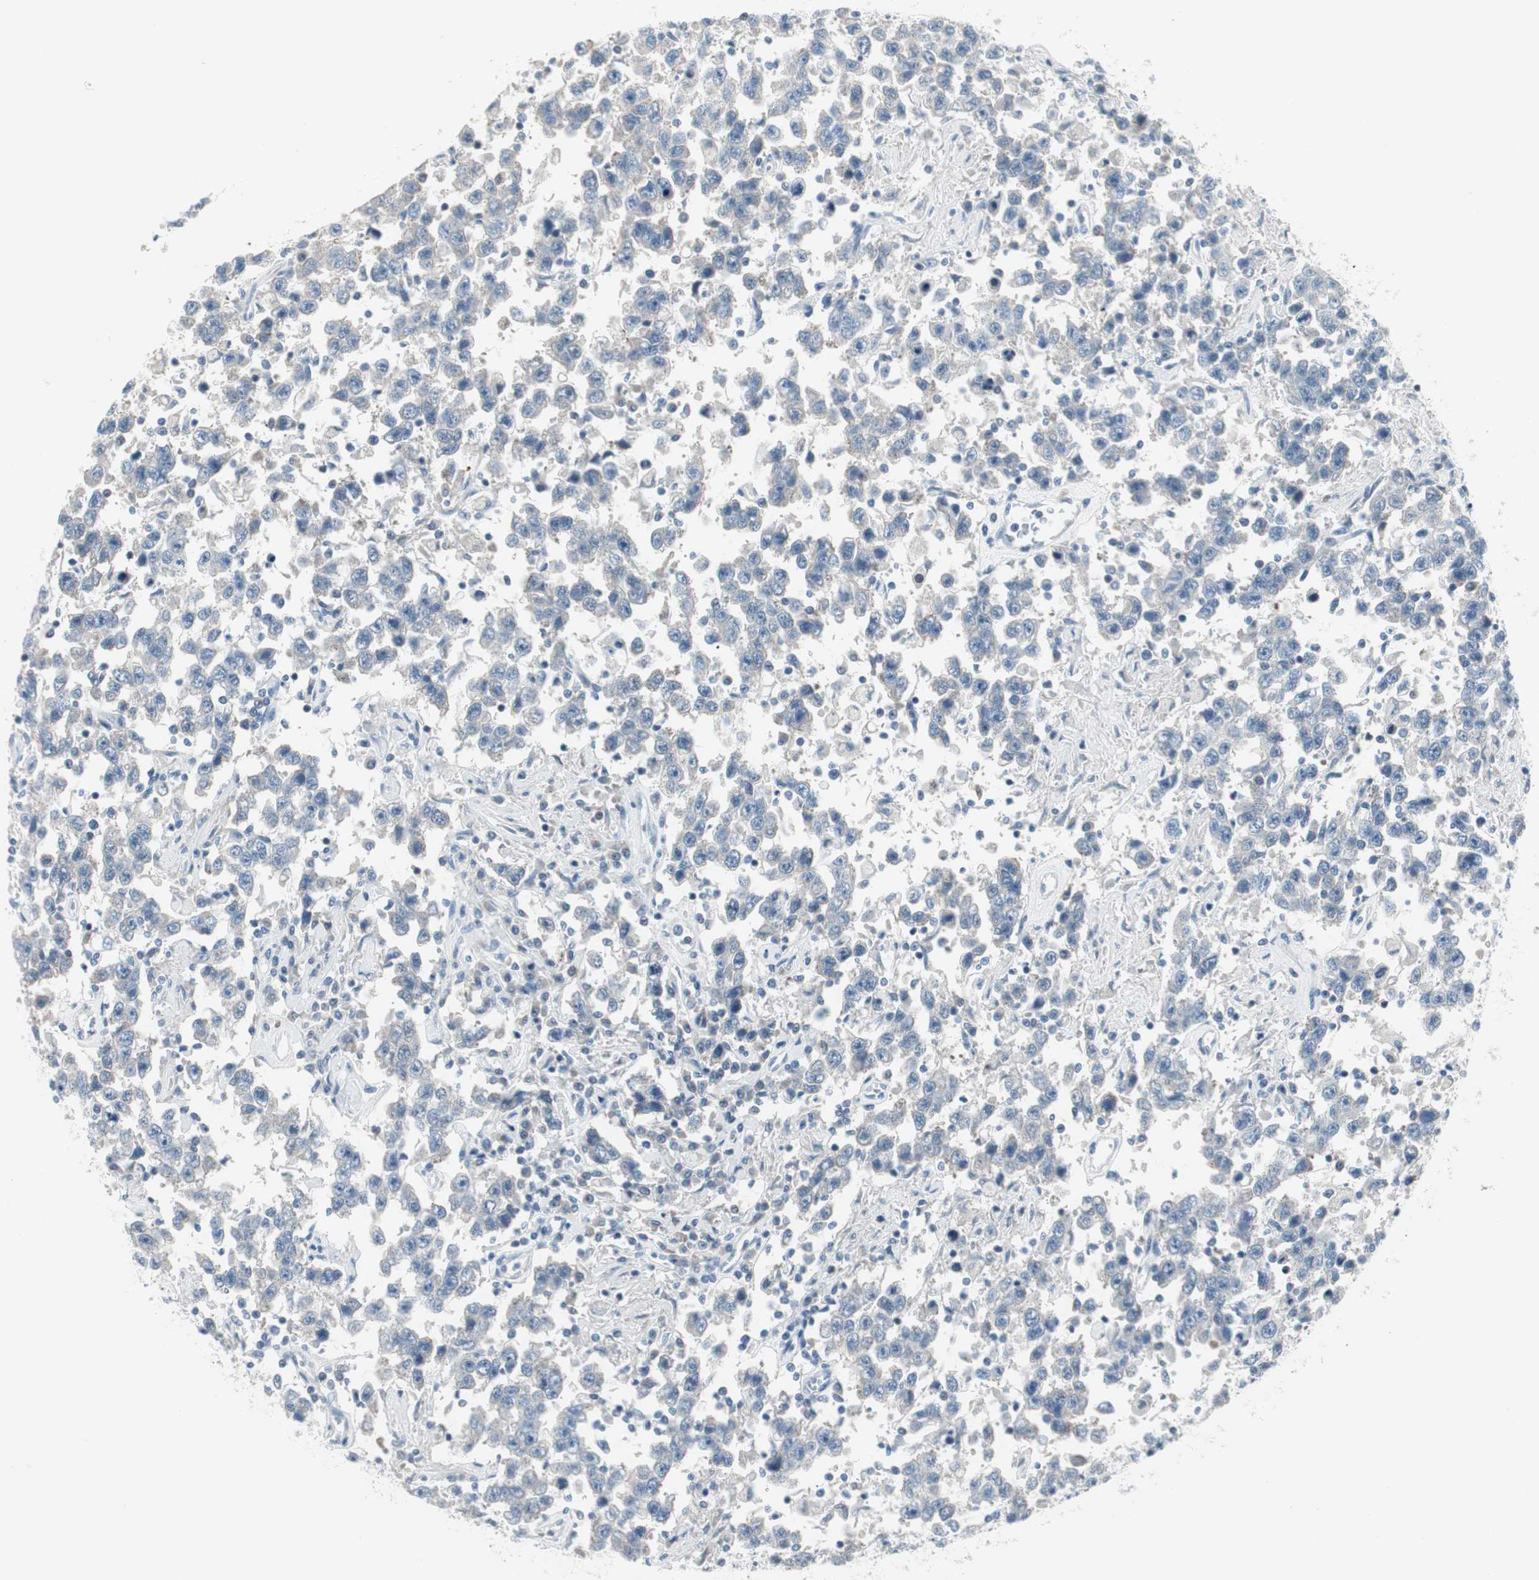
{"staining": {"intensity": "negative", "quantity": "none", "location": "none"}, "tissue": "testis cancer", "cell_type": "Tumor cells", "image_type": "cancer", "snomed": [{"axis": "morphology", "description": "Seminoma, NOS"}, {"axis": "topography", "description": "Testis"}], "caption": "The immunohistochemistry histopathology image has no significant expression in tumor cells of seminoma (testis) tissue.", "gene": "PIGR", "patient": {"sex": "male", "age": 41}}